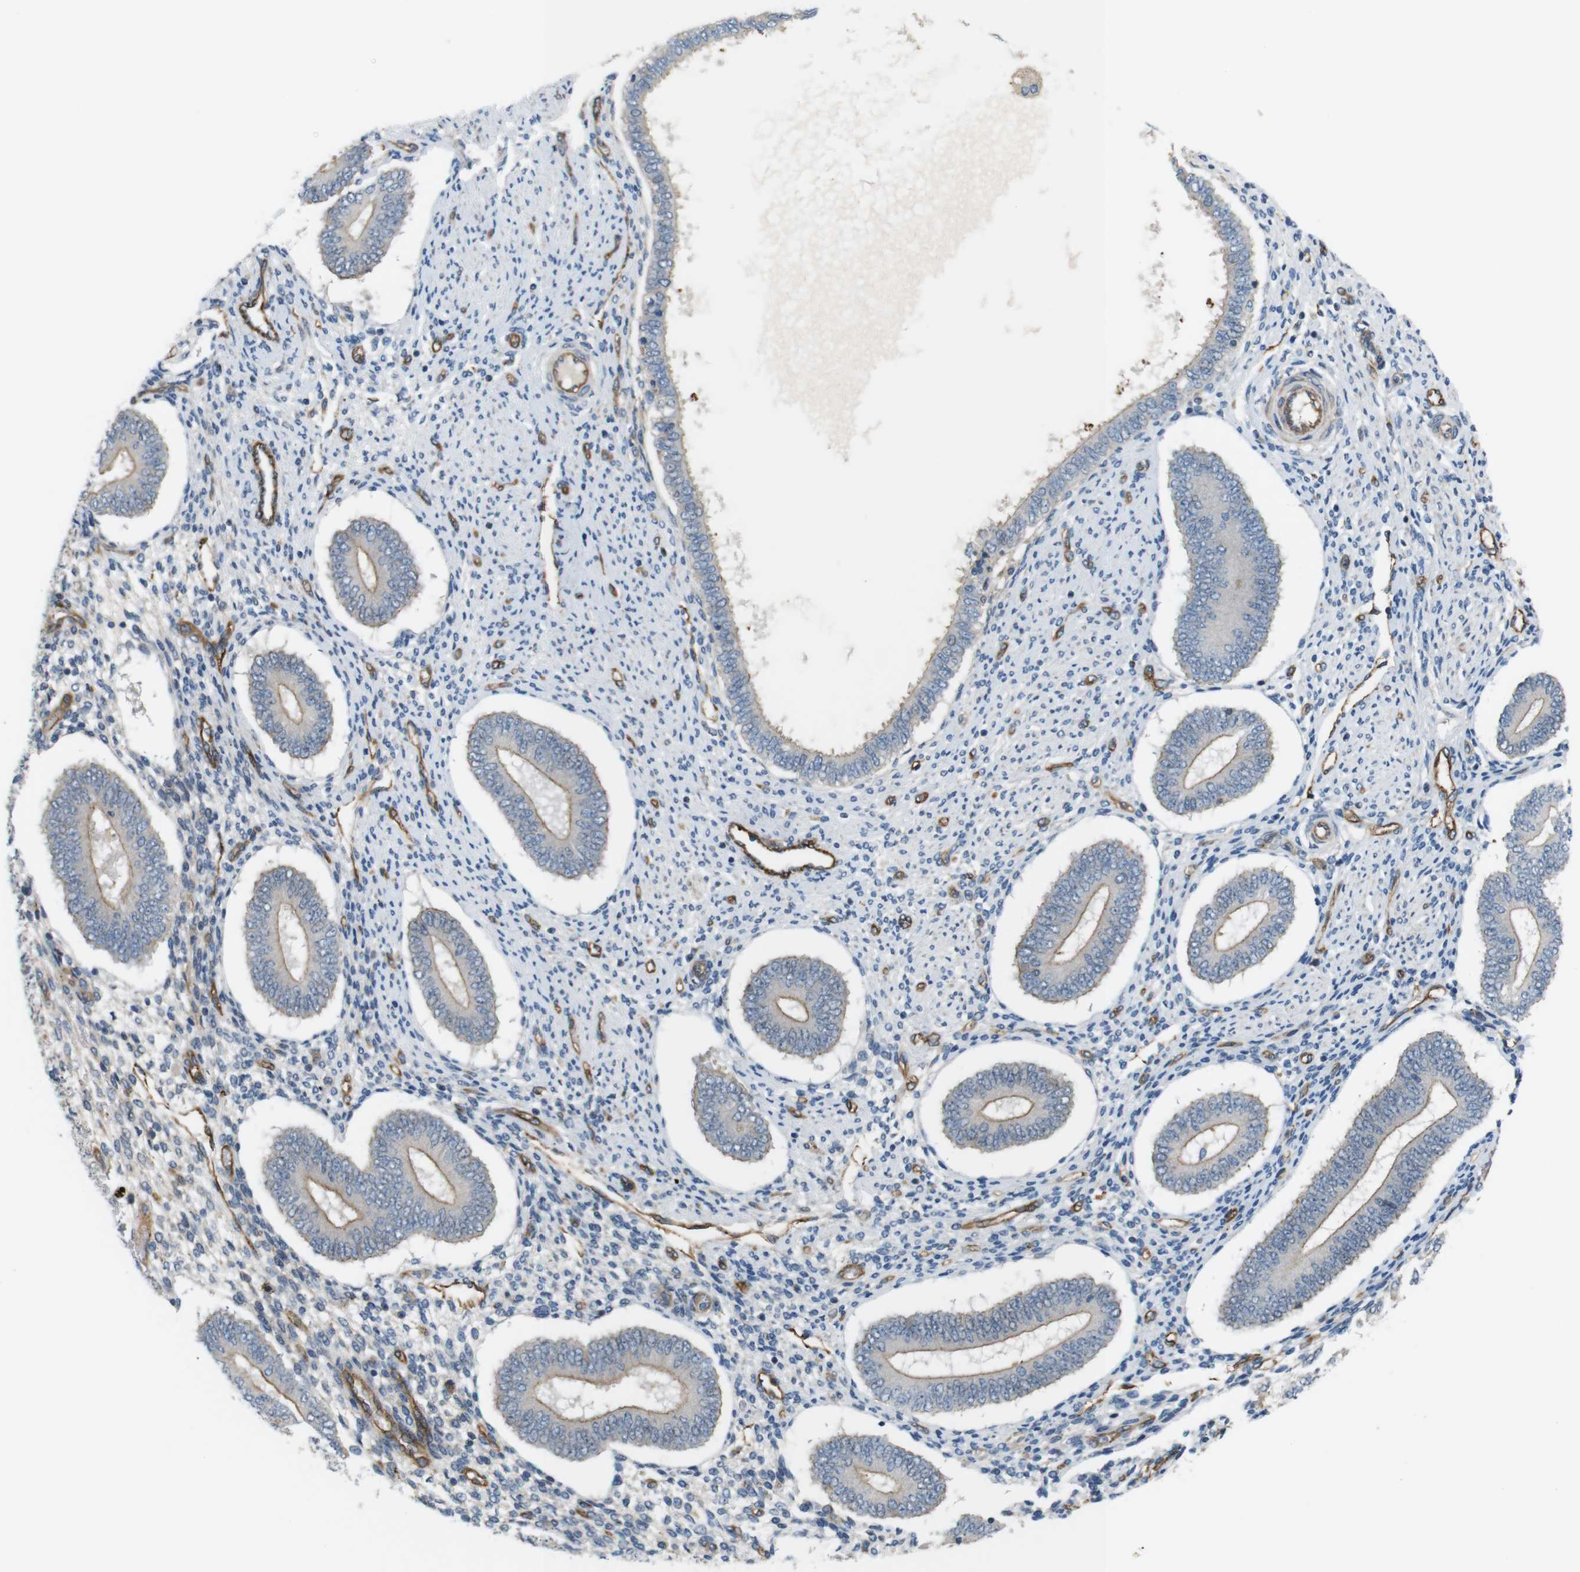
{"staining": {"intensity": "weak", "quantity": "25%-75%", "location": "cytoplasmic/membranous"}, "tissue": "endometrium", "cell_type": "Cells in endometrial stroma", "image_type": "normal", "snomed": [{"axis": "morphology", "description": "Normal tissue, NOS"}, {"axis": "topography", "description": "Endometrium"}], "caption": "Brown immunohistochemical staining in unremarkable human endometrium shows weak cytoplasmic/membranous expression in about 25%-75% of cells in endometrial stroma. The staining was performed using DAB to visualize the protein expression in brown, while the nuclei were stained in blue with hematoxylin (Magnification: 20x).", "gene": "BVES", "patient": {"sex": "female", "age": 42}}